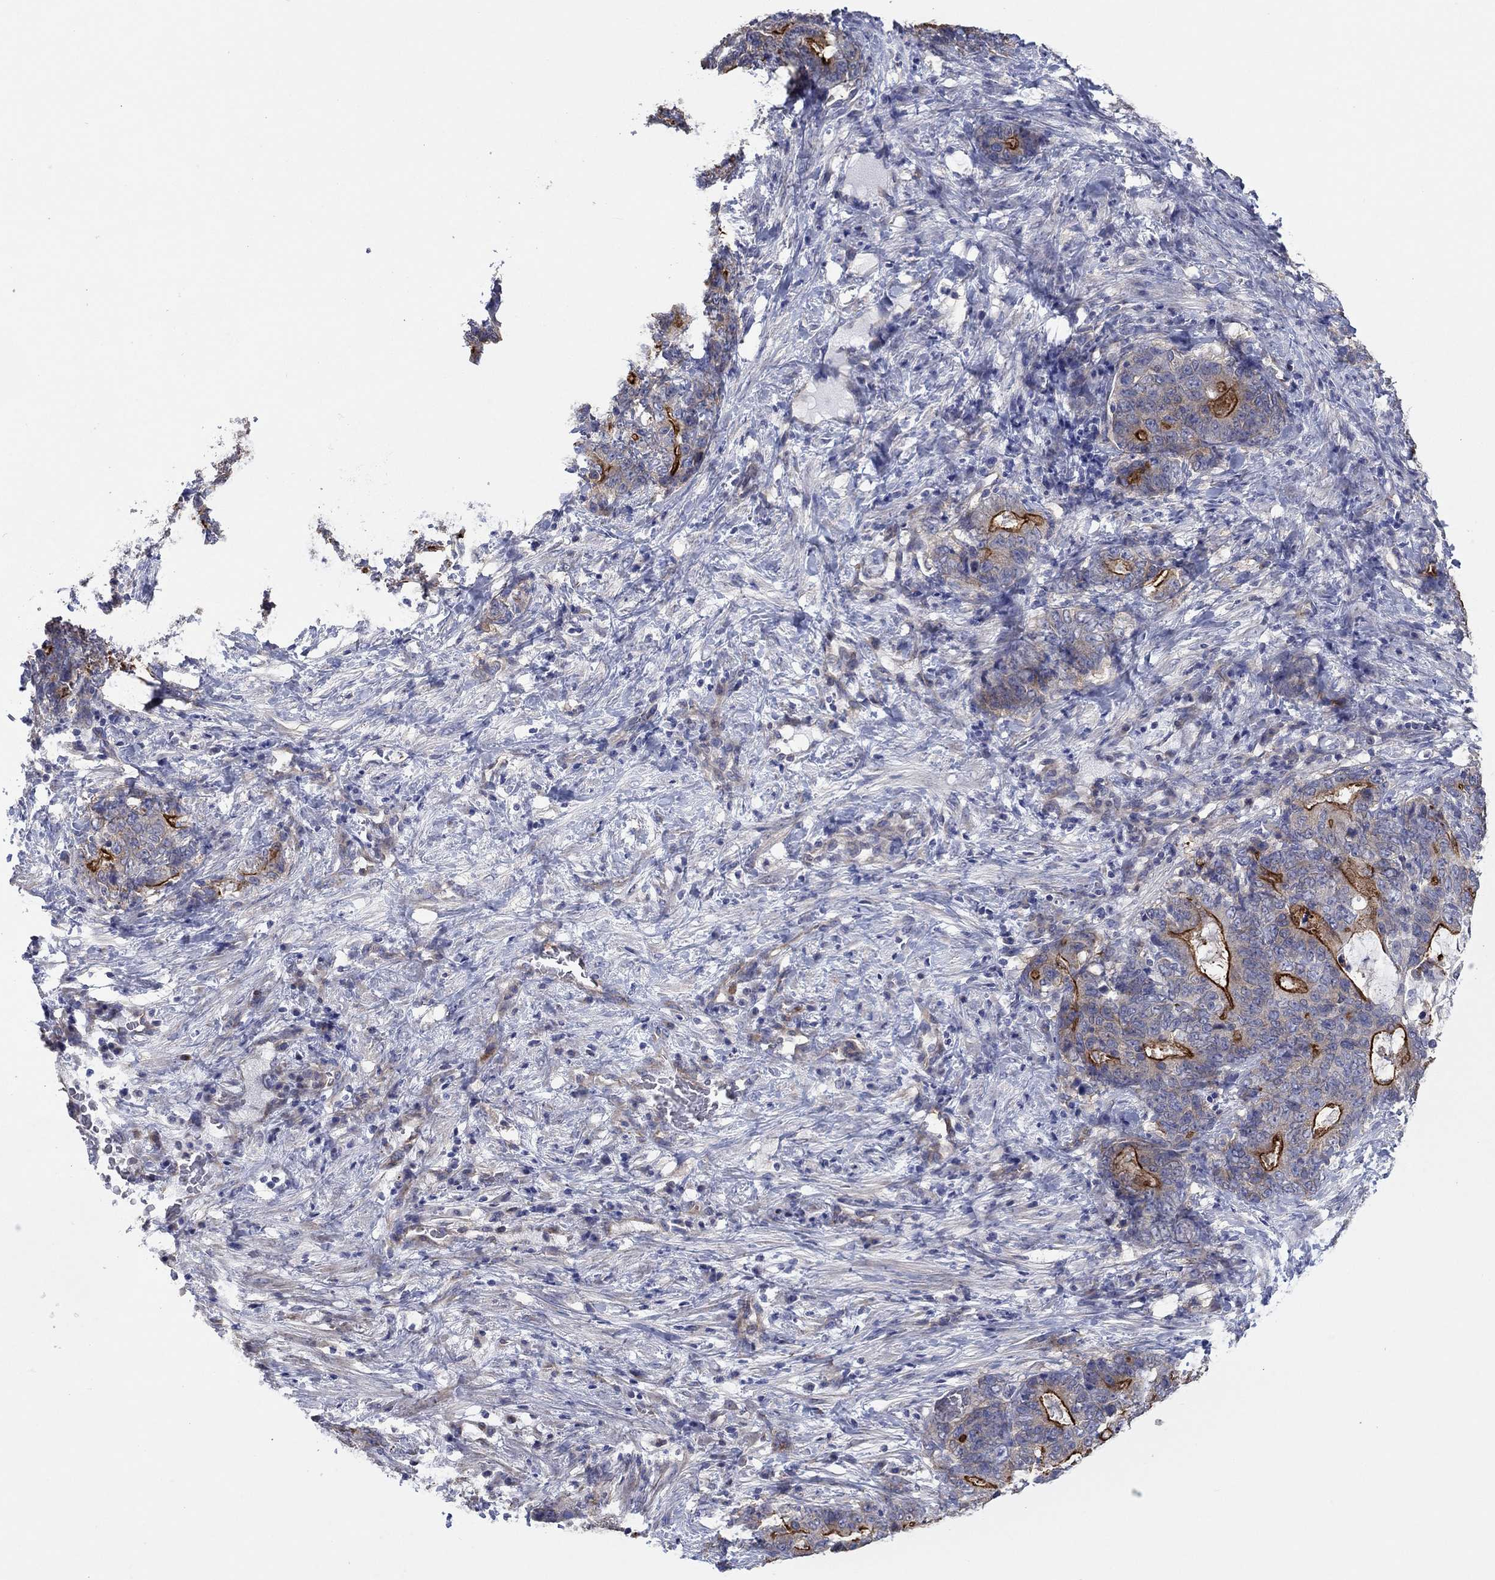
{"staining": {"intensity": "strong", "quantity": "<25%", "location": "cytoplasmic/membranous"}, "tissue": "stomach cancer", "cell_type": "Tumor cells", "image_type": "cancer", "snomed": [{"axis": "morphology", "description": "Normal tissue, NOS"}, {"axis": "morphology", "description": "Adenocarcinoma, NOS"}, {"axis": "topography", "description": "Stomach"}], "caption": "Tumor cells reveal medium levels of strong cytoplasmic/membranous staining in about <25% of cells in human stomach adenocarcinoma. (IHC, brightfield microscopy, high magnification).", "gene": "TPRN", "patient": {"sex": "female", "age": 64}}